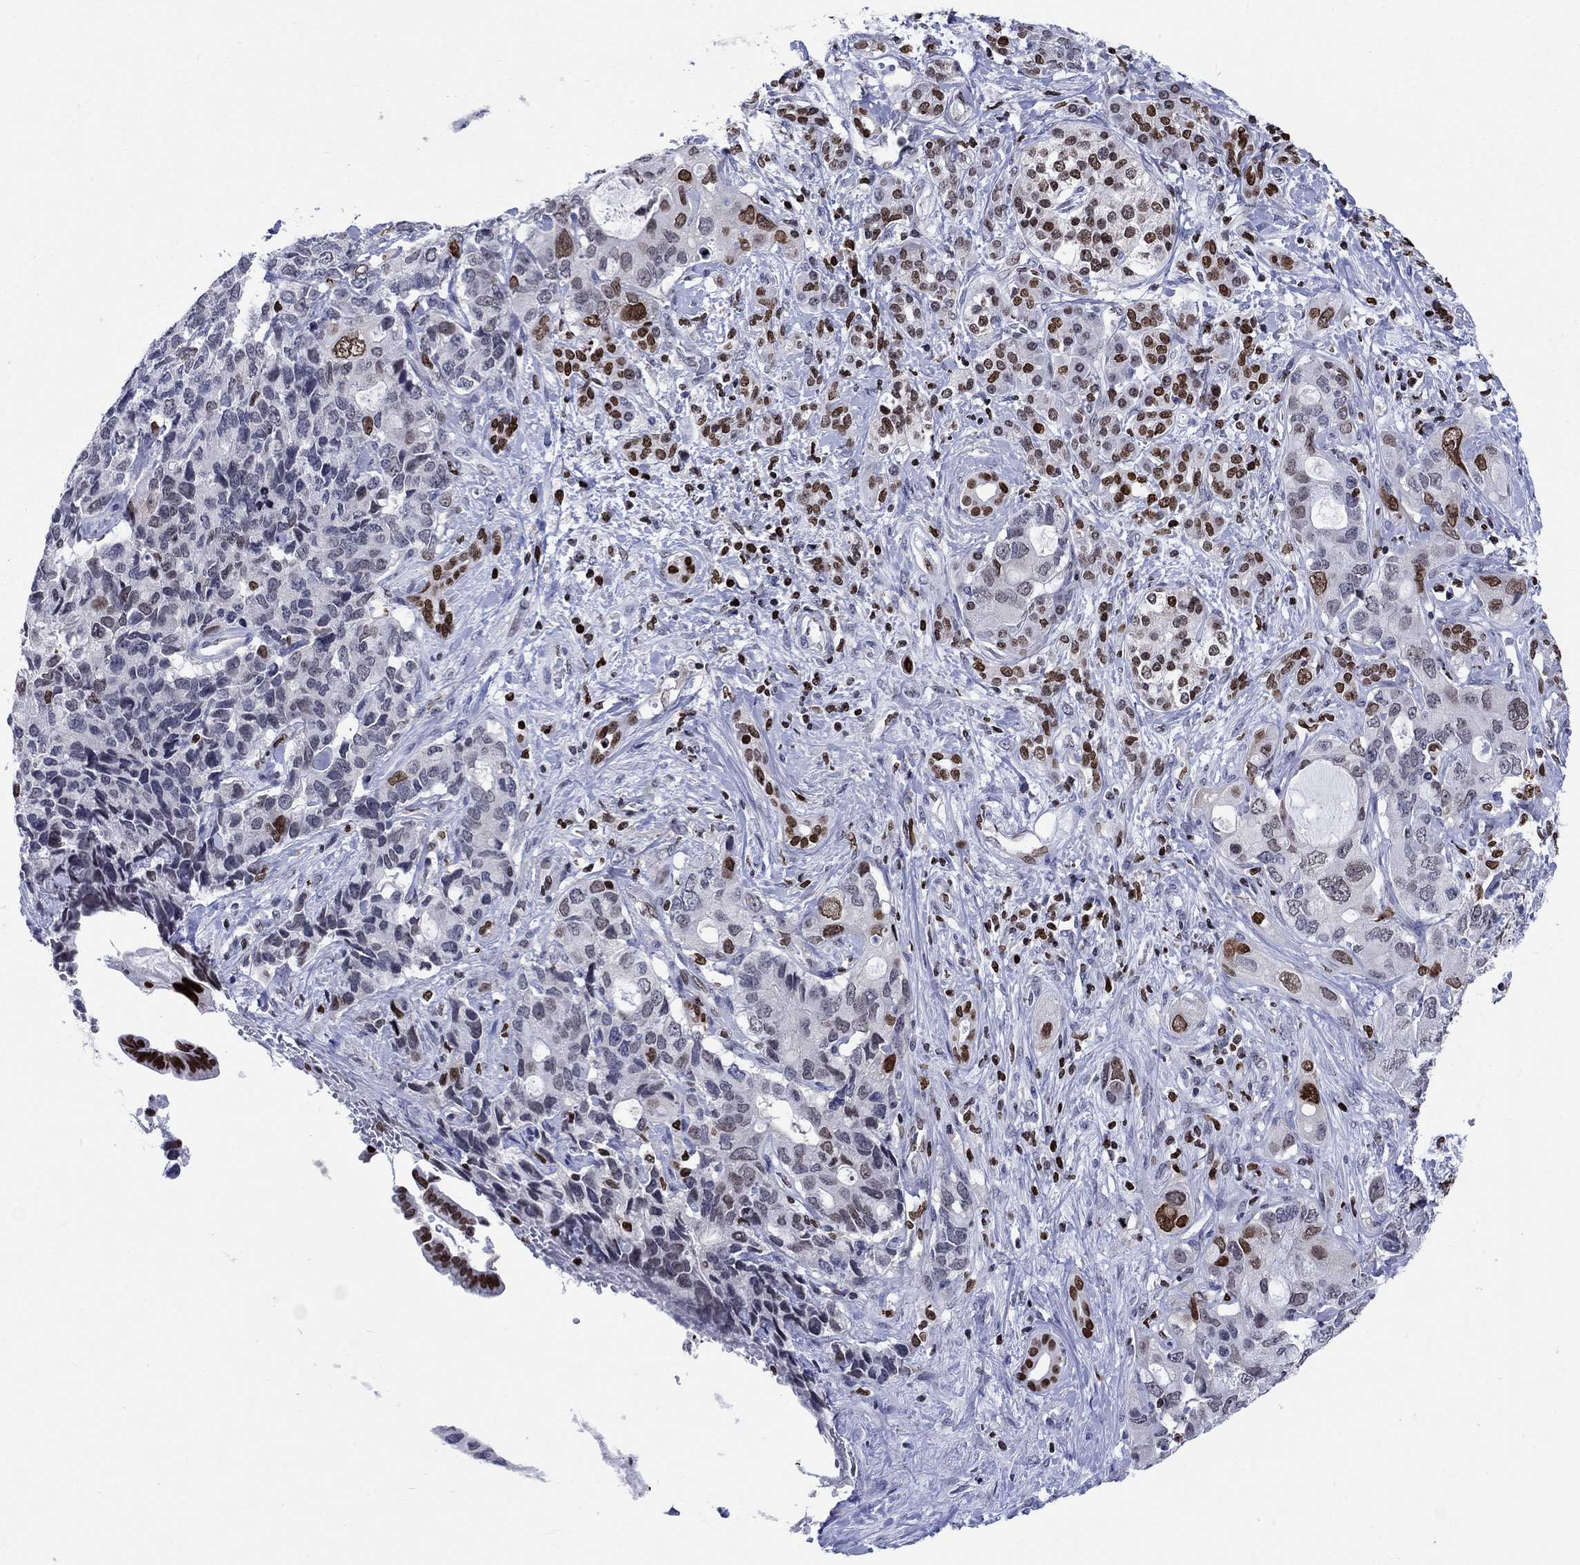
{"staining": {"intensity": "strong", "quantity": "<25%", "location": "nuclear"}, "tissue": "pancreatic cancer", "cell_type": "Tumor cells", "image_type": "cancer", "snomed": [{"axis": "morphology", "description": "Adenocarcinoma, NOS"}, {"axis": "topography", "description": "Pancreas"}], "caption": "Protein staining reveals strong nuclear expression in about <25% of tumor cells in adenocarcinoma (pancreatic). The protein is shown in brown color, while the nuclei are stained blue.", "gene": "HMGA1", "patient": {"sex": "female", "age": 56}}